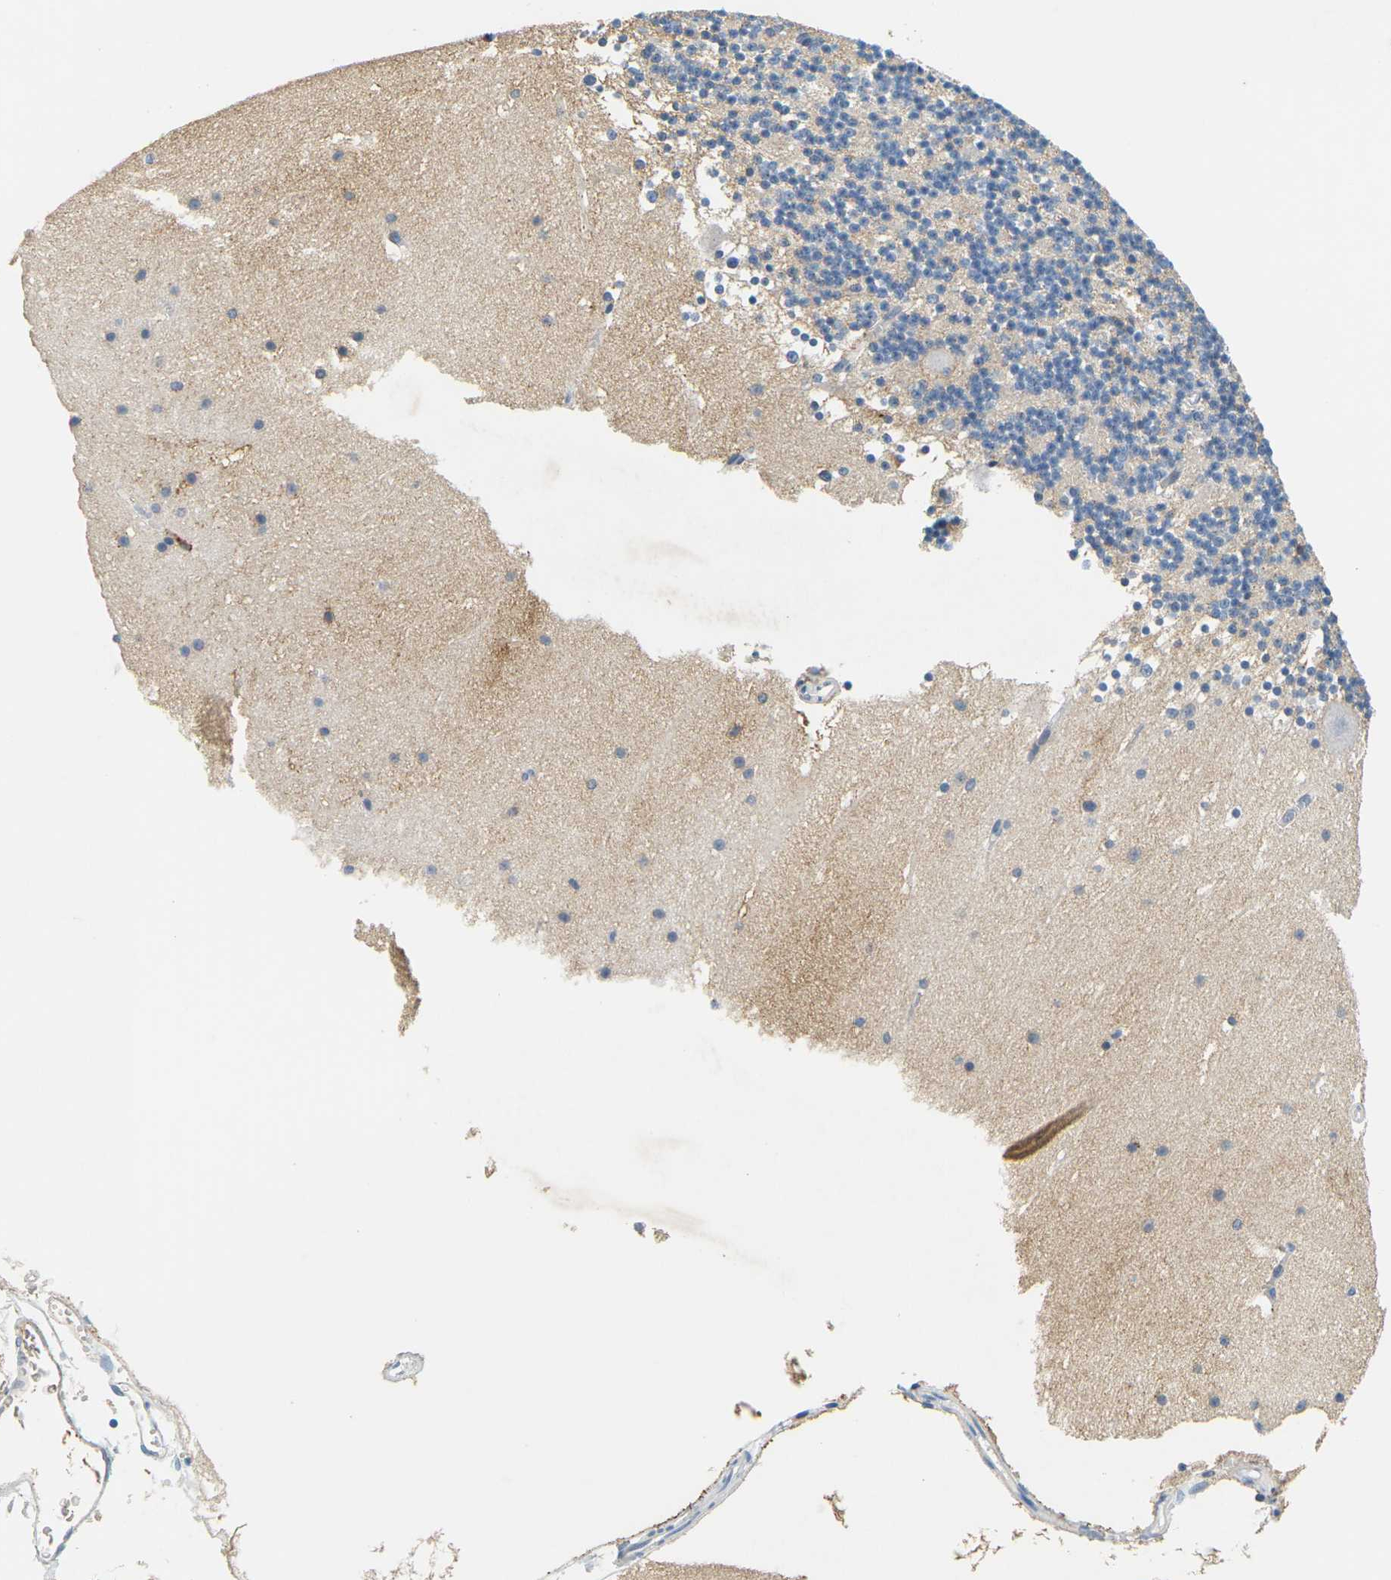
{"staining": {"intensity": "weak", "quantity": "<25%", "location": "cytoplasmic/membranous"}, "tissue": "cerebellum", "cell_type": "Cells in granular layer", "image_type": "normal", "snomed": [{"axis": "morphology", "description": "Normal tissue, NOS"}, {"axis": "topography", "description": "Cerebellum"}], "caption": "Immunohistochemistry (IHC) photomicrograph of normal cerebellum: cerebellum stained with DAB reveals no significant protein expression in cells in granular layer. (DAB immunohistochemistry with hematoxylin counter stain).", "gene": "ADM", "patient": {"sex": "male", "age": 45}}